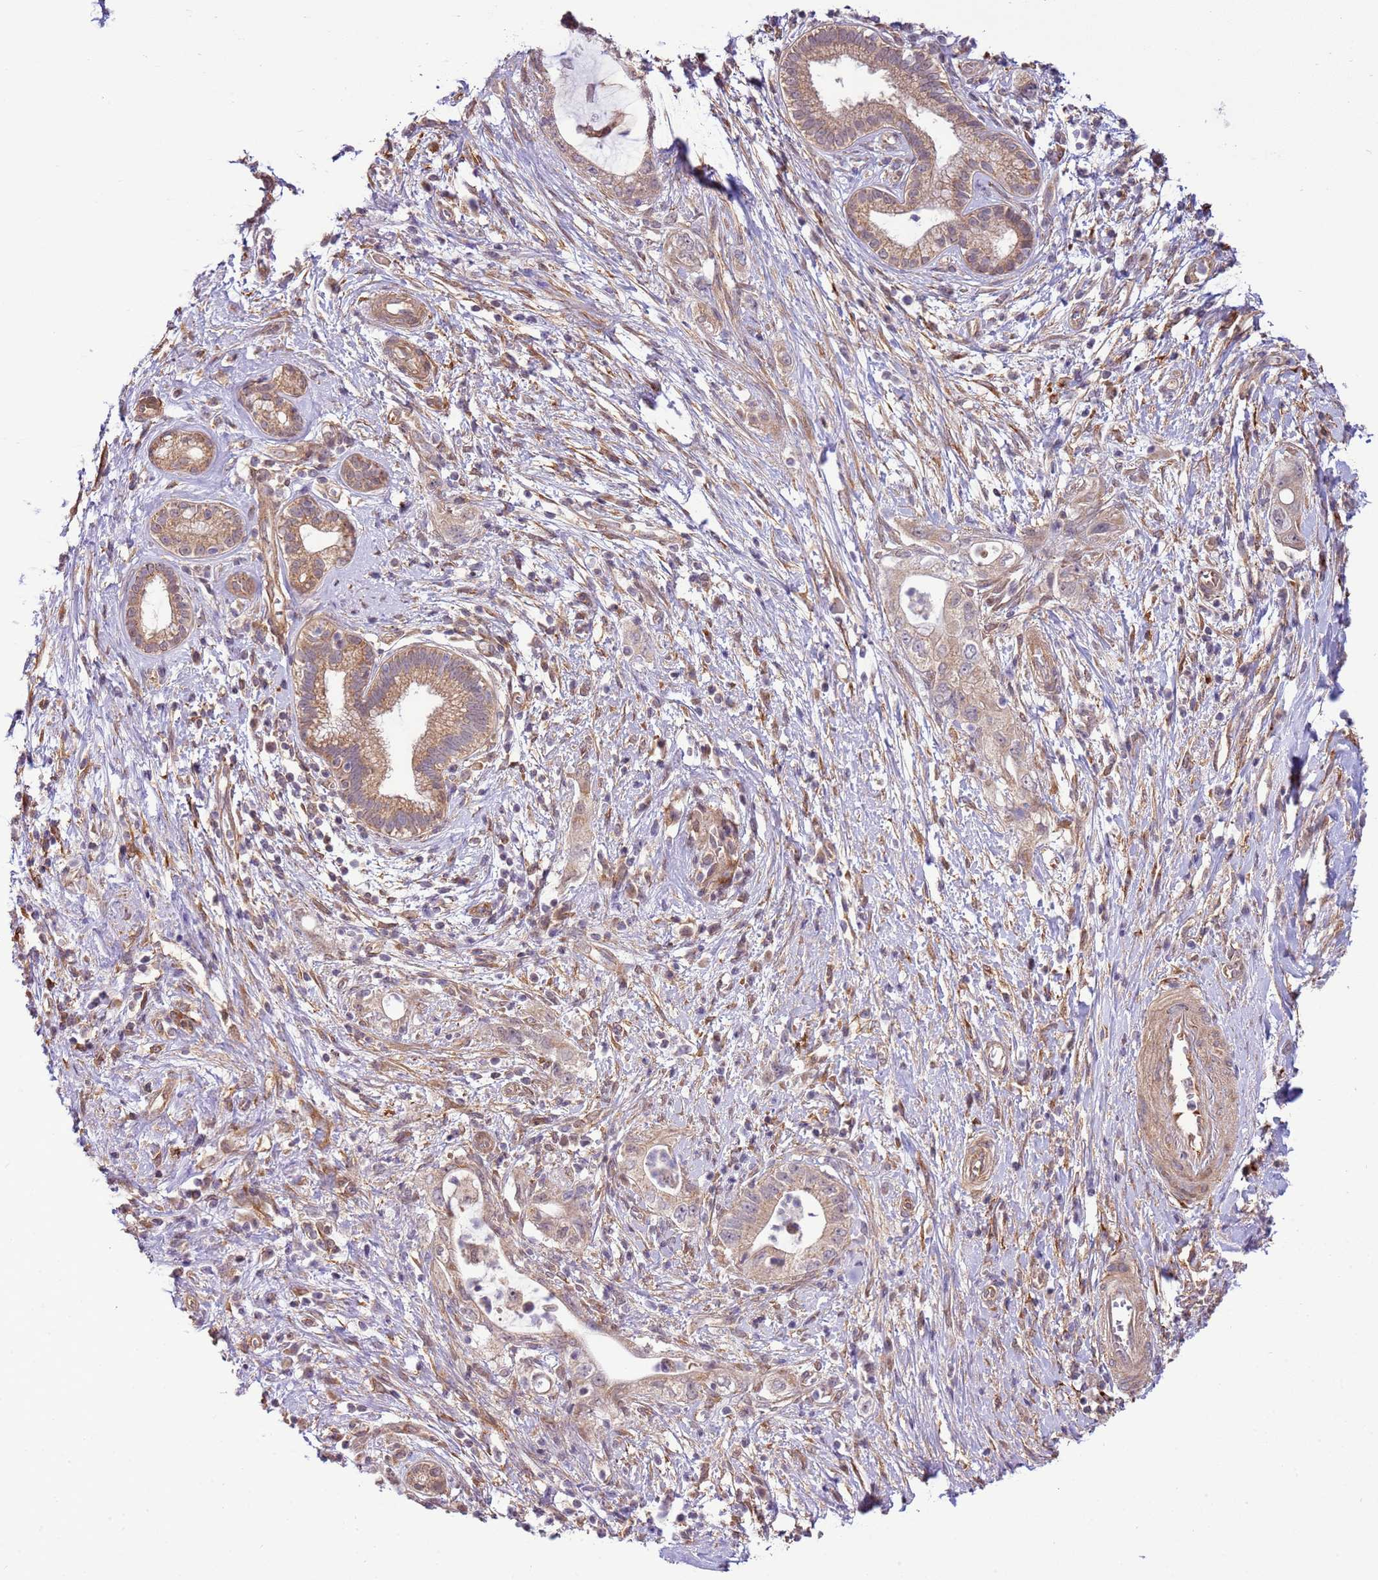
{"staining": {"intensity": "moderate", "quantity": "25%-75%", "location": "cytoplasmic/membranous"}, "tissue": "pancreatic cancer", "cell_type": "Tumor cells", "image_type": "cancer", "snomed": [{"axis": "morphology", "description": "Adenocarcinoma, NOS"}, {"axis": "topography", "description": "Pancreas"}], "caption": "Pancreatic cancer (adenocarcinoma) stained with a brown dye exhibits moderate cytoplasmic/membranous positive staining in about 25%-75% of tumor cells.", "gene": "SCARA3", "patient": {"sex": "female", "age": 73}}